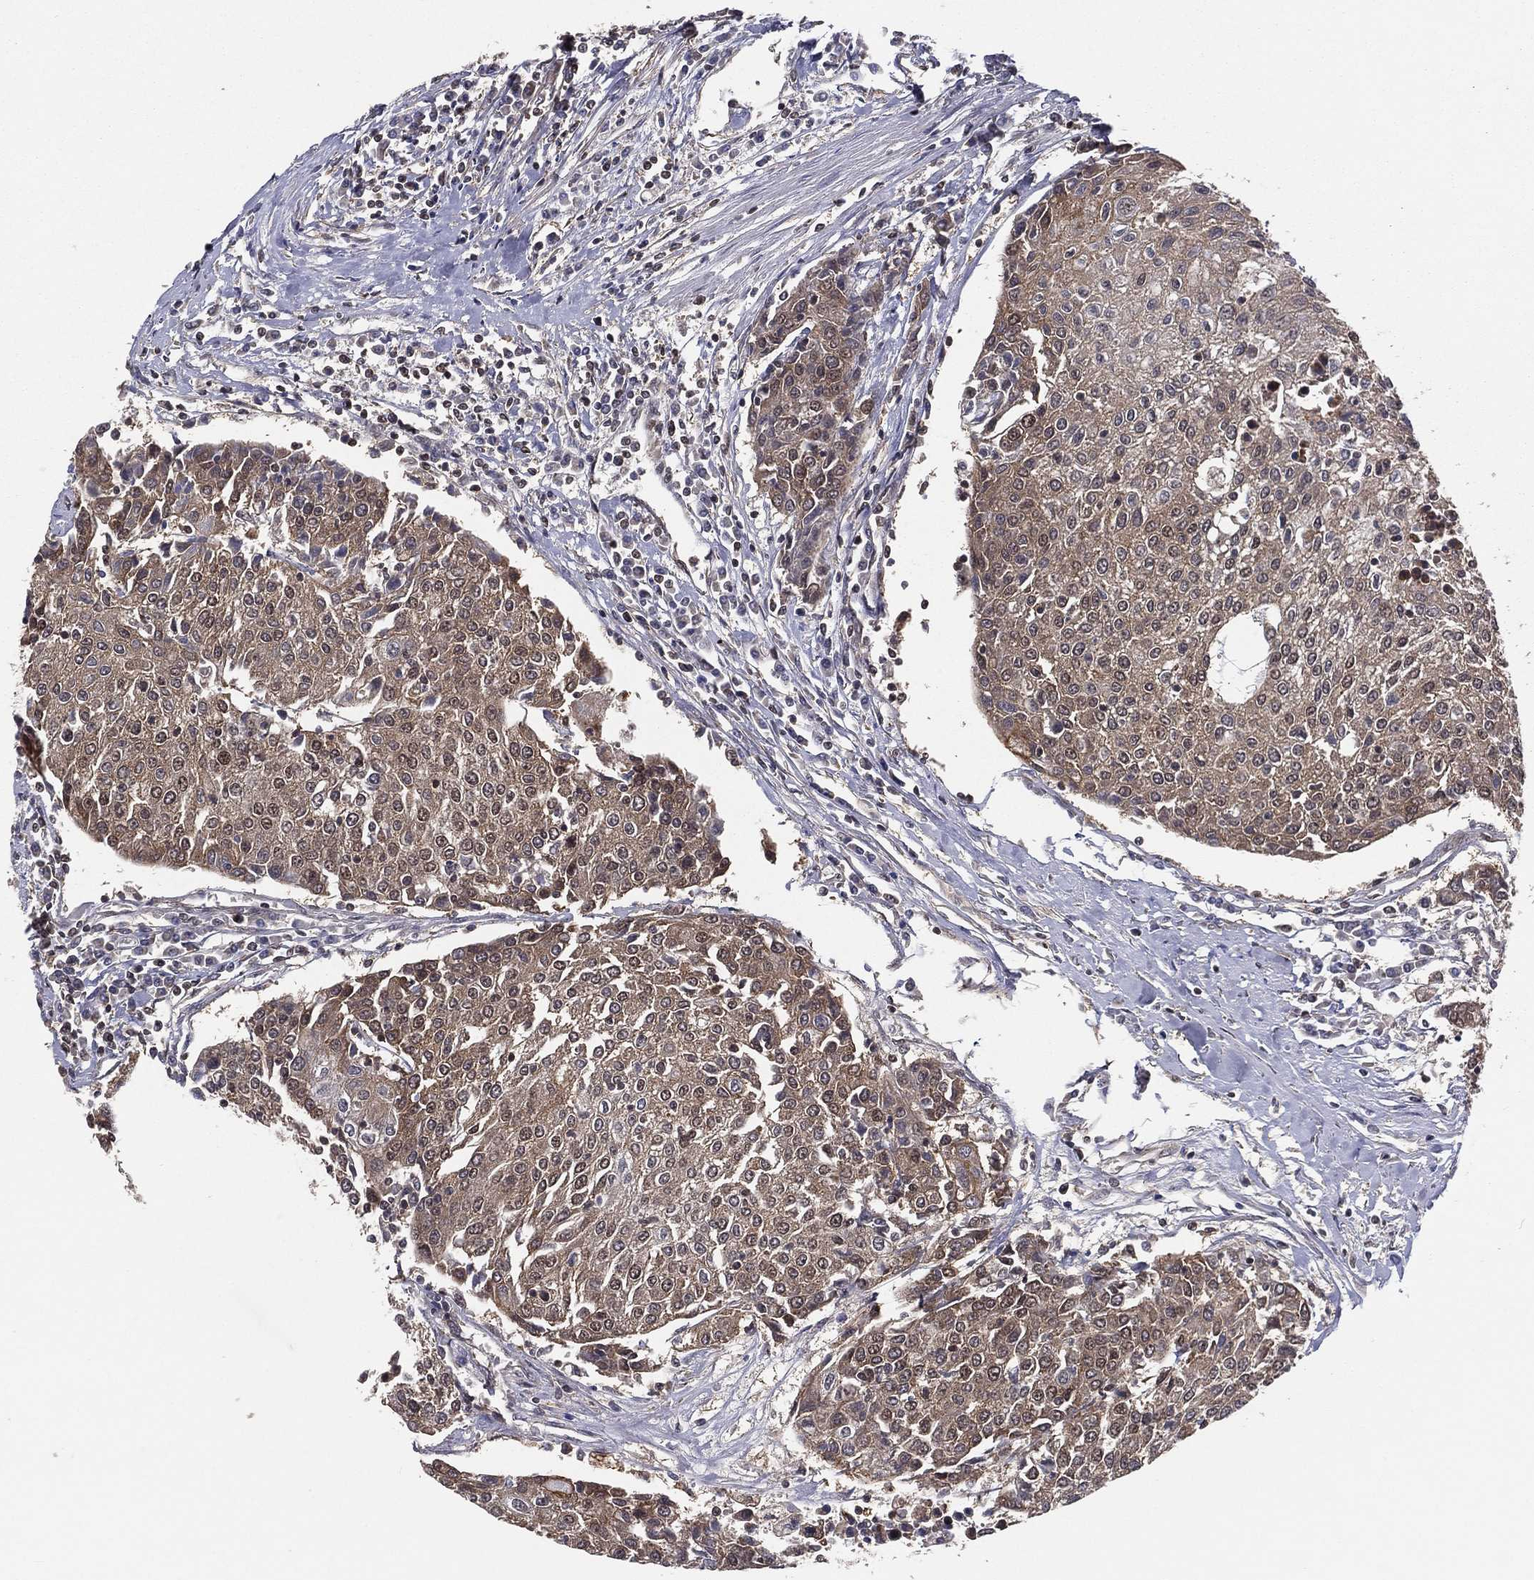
{"staining": {"intensity": "moderate", "quantity": "25%-75%", "location": "cytoplasmic/membranous,nuclear"}, "tissue": "urothelial cancer", "cell_type": "Tumor cells", "image_type": "cancer", "snomed": [{"axis": "morphology", "description": "Urothelial carcinoma, High grade"}, {"axis": "topography", "description": "Urinary bladder"}], "caption": "Protein staining demonstrates moderate cytoplasmic/membranous and nuclear expression in approximately 25%-75% of tumor cells in high-grade urothelial carcinoma. The protein of interest is shown in brown color, while the nuclei are stained blue.", "gene": "GPALPP1", "patient": {"sex": "female", "age": 85}}